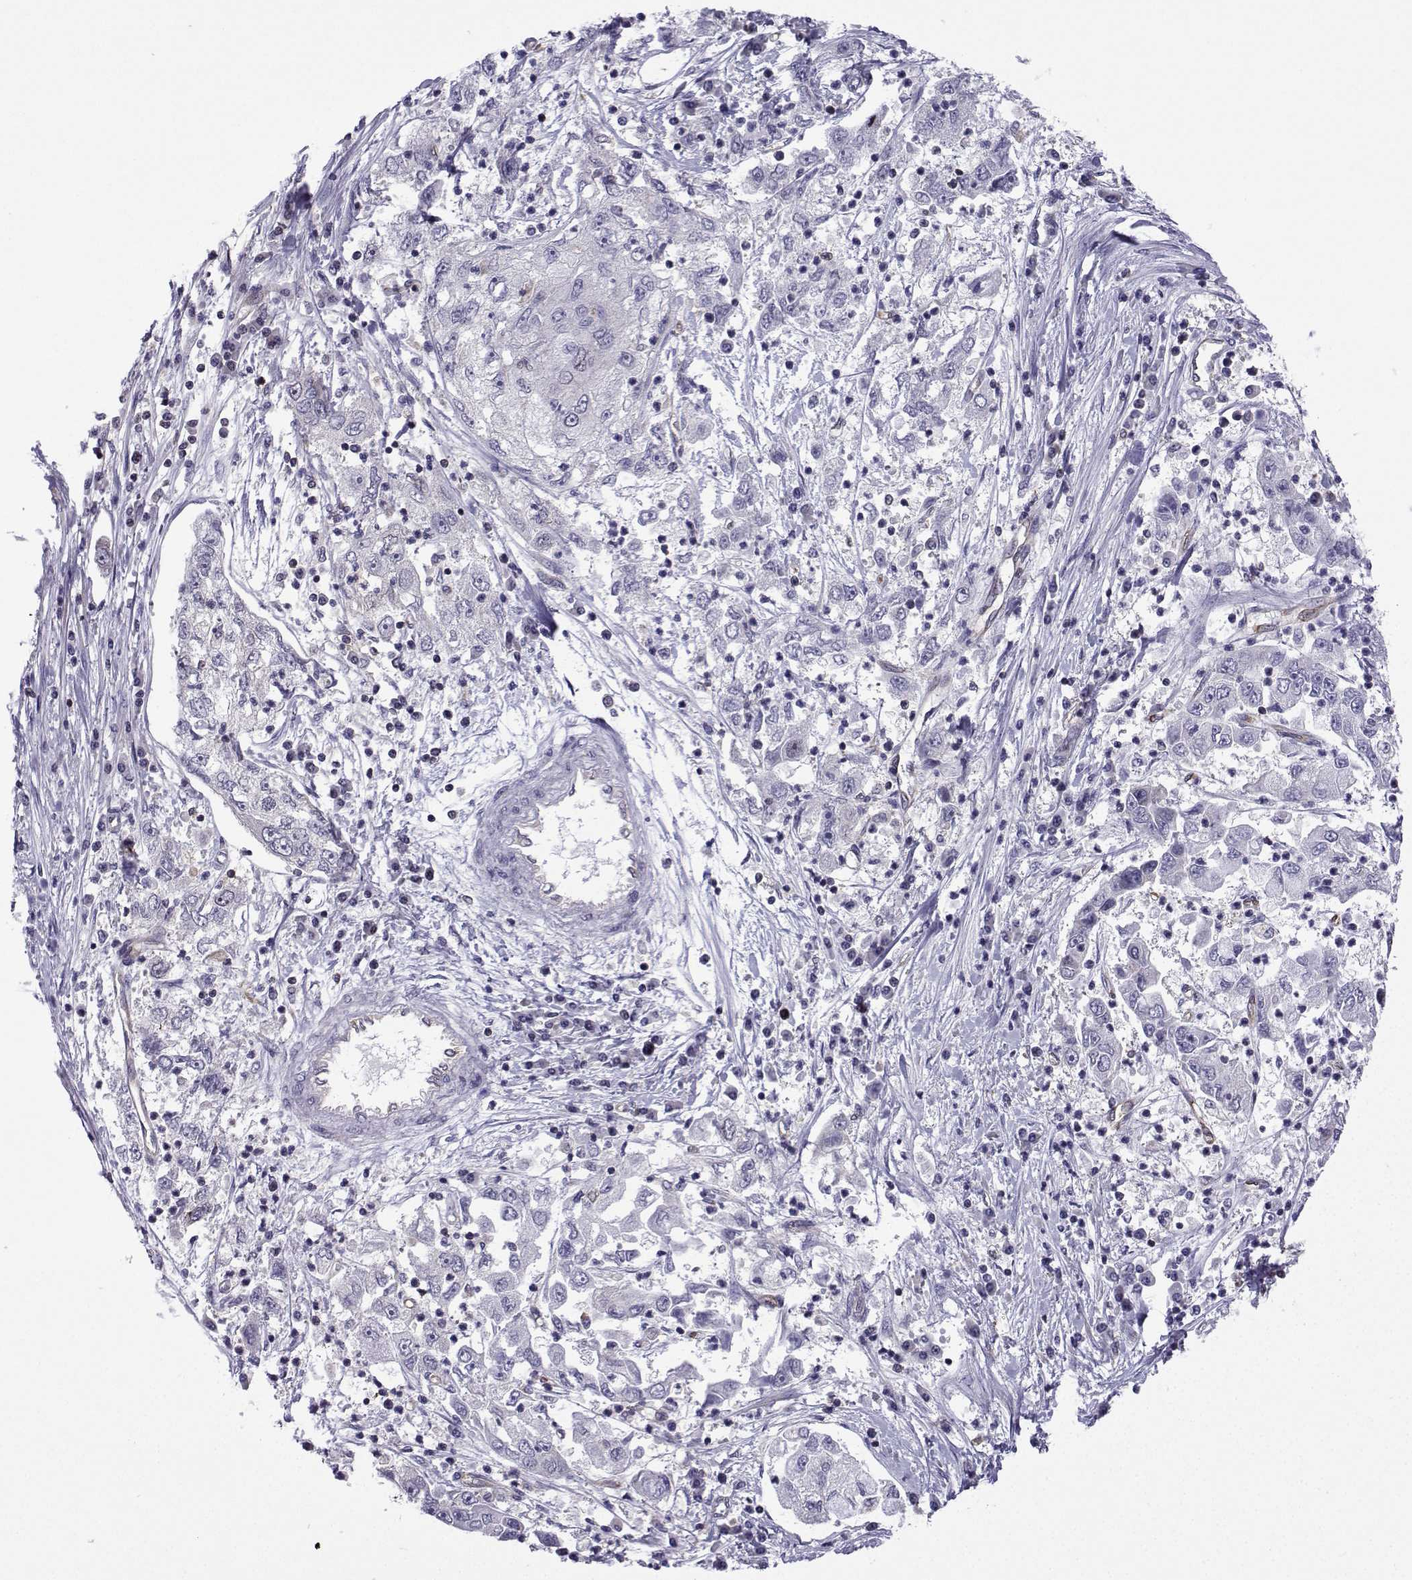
{"staining": {"intensity": "weak", "quantity": "<25%", "location": "nuclear"}, "tissue": "cervical cancer", "cell_type": "Tumor cells", "image_type": "cancer", "snomed": [{"axis": "morphology", "description": "Squamous cell carcinoma, NOS"}, {"axis": "topography", "description": "Cervix"}], "caption": "IHC micrograph of neoplastic tissue: human squamous cell carcinoma (cervical) stained with DAB displays no significant protein expression in tumor cells.", "gene": "INCENP", "patient": {"sex": "female", "age": 36}}